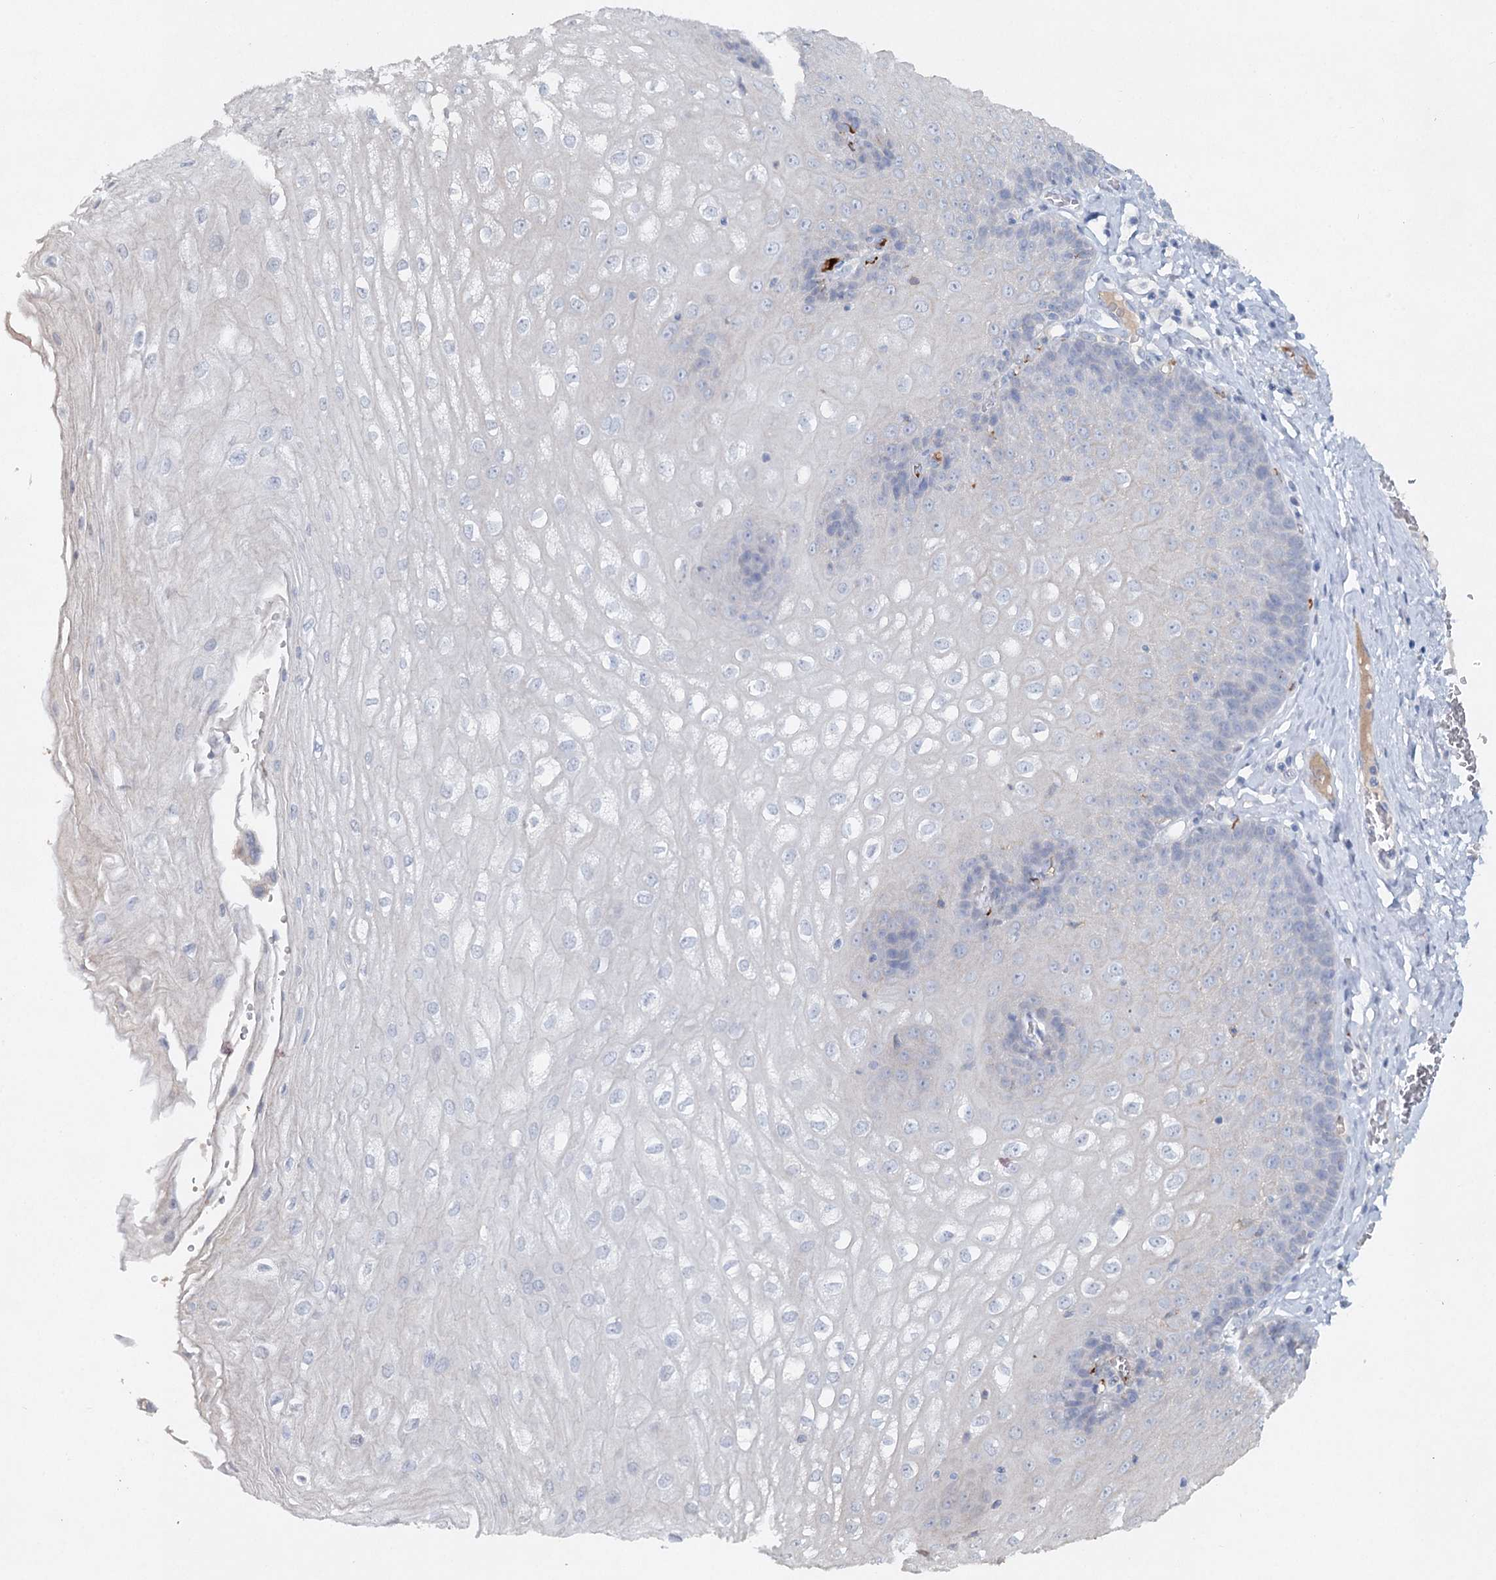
{"staining": {"intensity": "weak", "quantity": "<25%", "location": "cytoplasmic/membranous"}, "tissue": "esophagus", "cell_type": "Squamous epithelial cells", "image_type": "normal", "snomed": [{"axis": "morphology", "description": "Normal tissue, NOS"}, {"axis": "topography", "description": "Esophagus"}], "caption": "This is a image of IHC staining of unremarkable esophagus, which shows no staining in squamous epithelial cells.", "gene": "RFX6", "patient": {"sex": "male", "age": 60}}